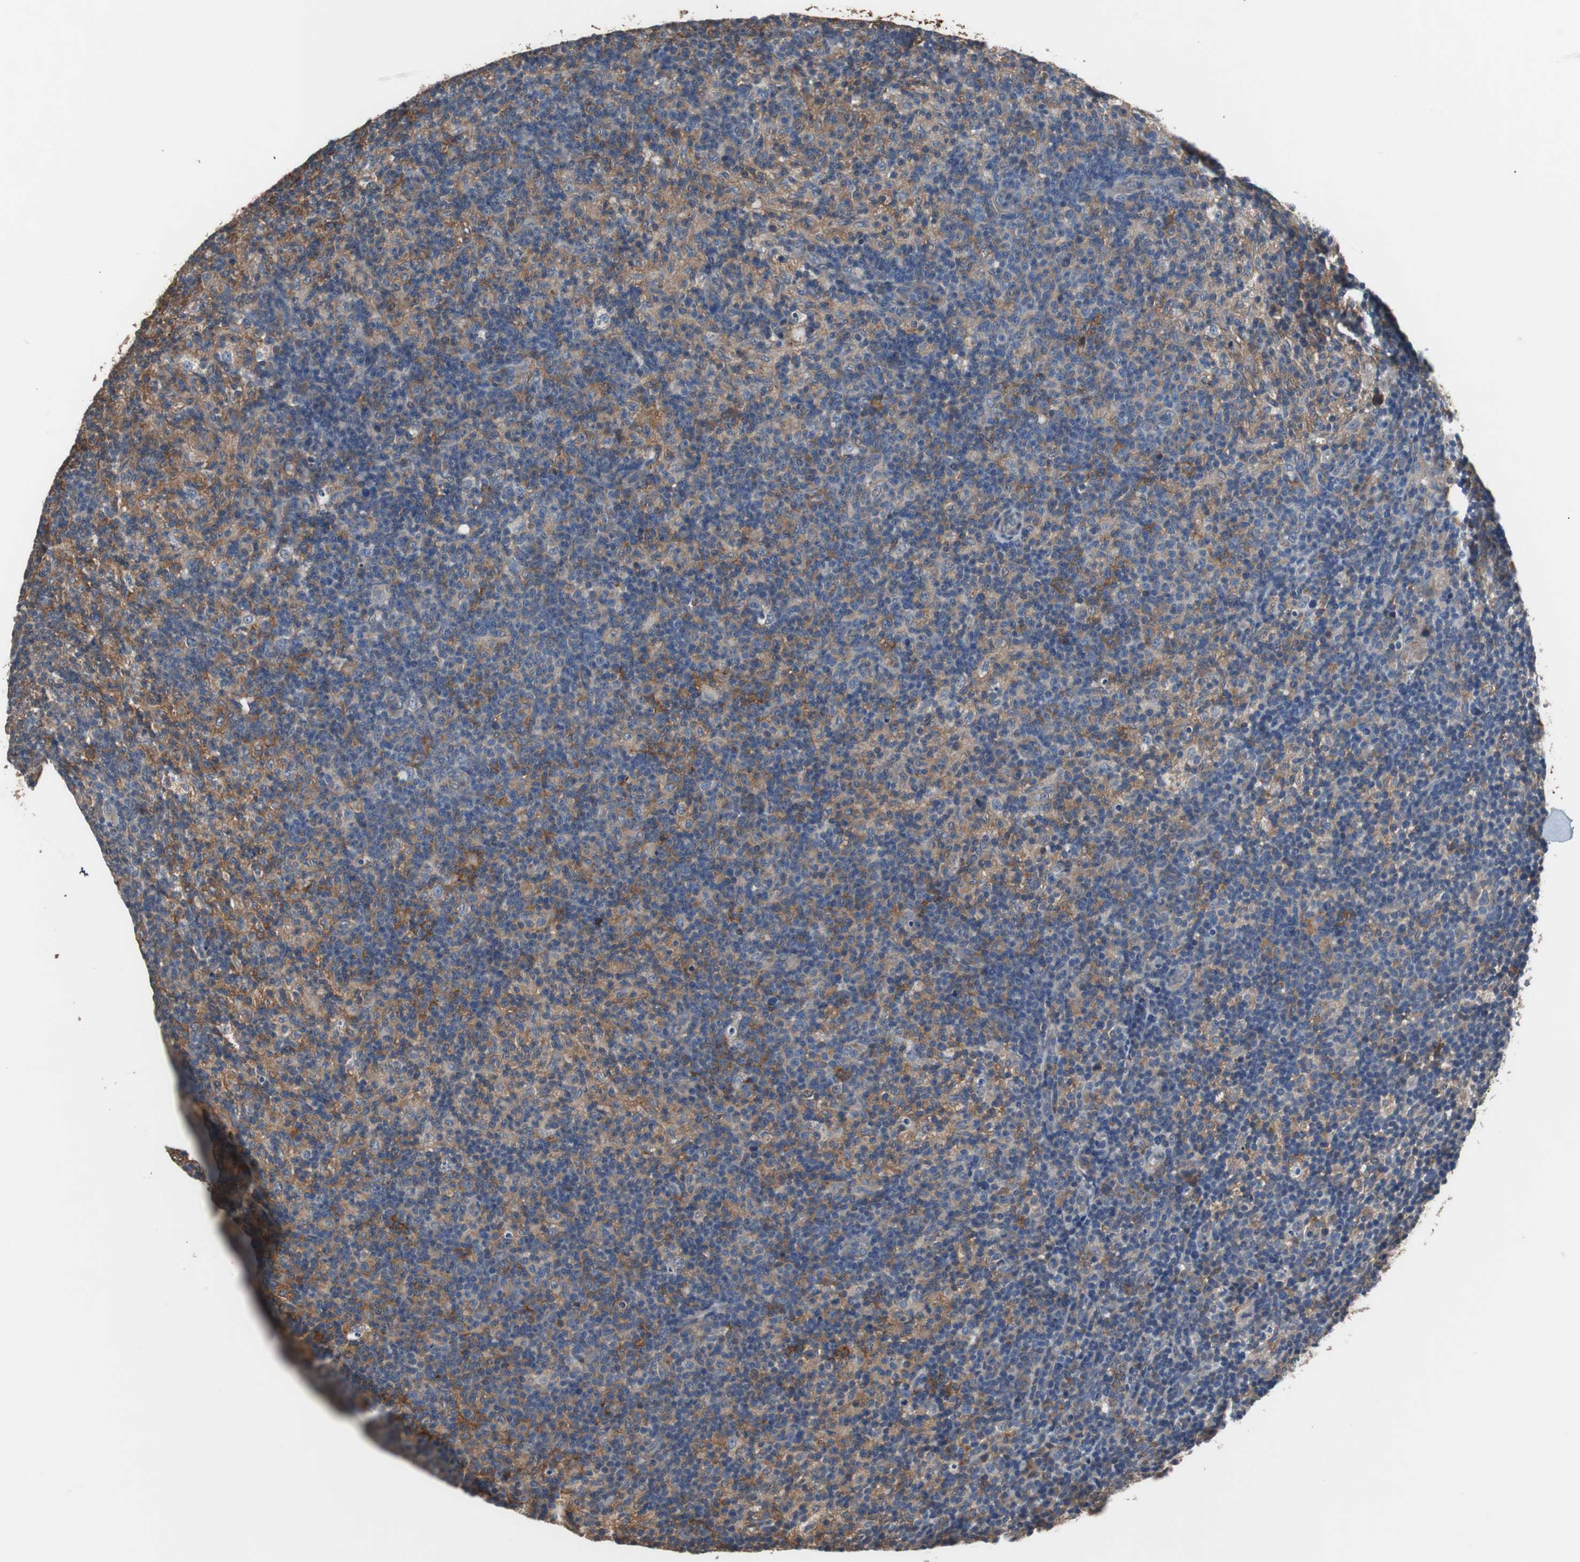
{"staining": {"intensity": "moderate", "quantity": ">75%", "location": "cytoplasmic/membranous"}, "tissue": "lymph node", "cell_type": "Germinal center cells", "image_type": "normal", "snomed": [{"axis": "morphology", "description": "Normal tissue, NOS"}, {"axis": "morphology", "description": "Inflammation, NOS"}, {"axis": "topography", "description": "Lymph node"}], "caption": "Lymph node stained for a protein exhibits moderate cytoplasmic/membranous positivity in germinal center cells. Using DAB (3,3'-diaminobenzidine) (brown) and hematoxylin (blue) stains, captured at high magnification using brightfield microscopy.", "gene": "USP10", "patient": {"sex": "male", "age": 55}}